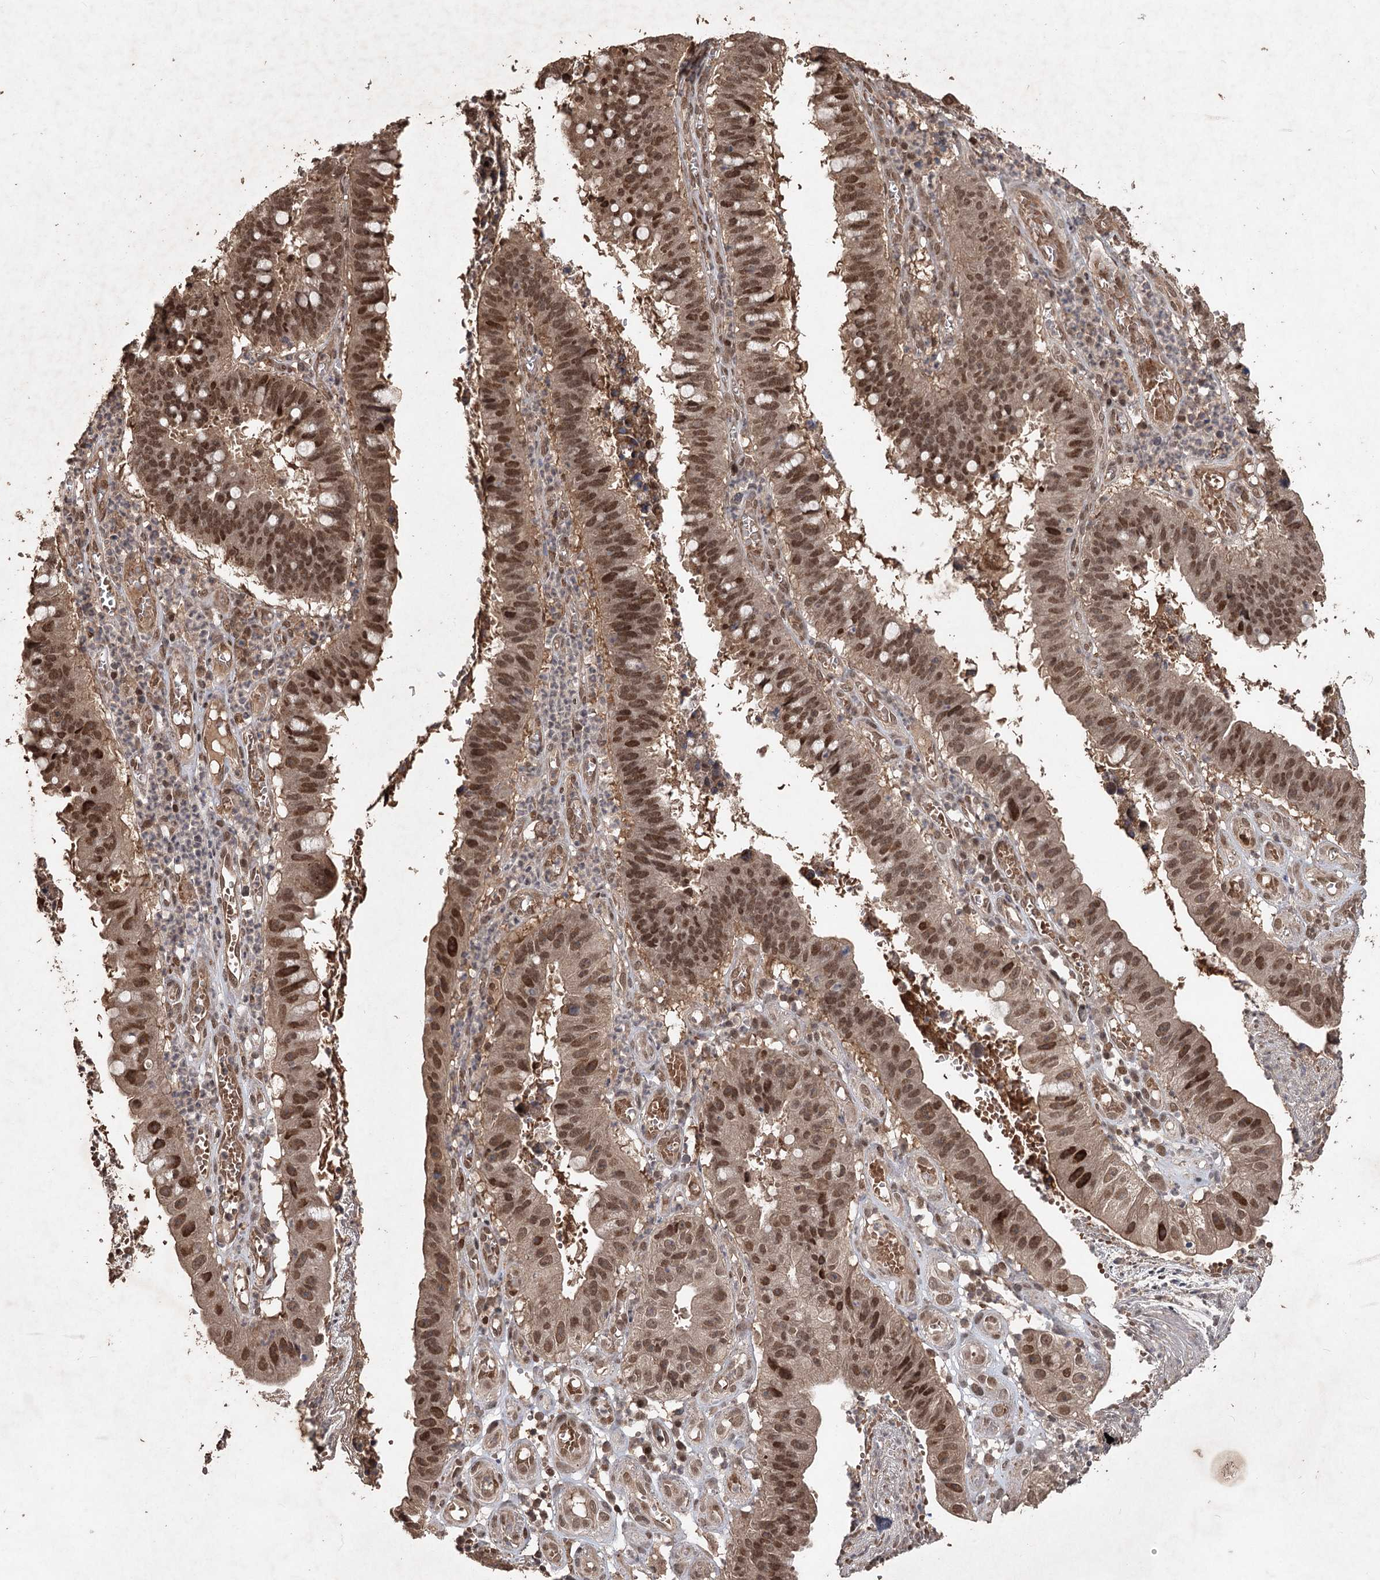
{"staining": {"intensity": "moderate", "quantity": ">75%", "location": "nuclear"}, "tissue": "stomach cancer", "cell_type": "Tumor cells", "image_type": "cancer", "snomed": [{"axis": "morphology", "description": "Adenocarcinoma, NOS"}, {"axis": "topography", "description": "Stomach"}], "caption": "A brown stain highlights moderate nuclear staining of a protein in adenocarcinoma (stomach) tumor cells.", "gene": "FBXO7", "patient": {"sex": "male", "age": 59}}